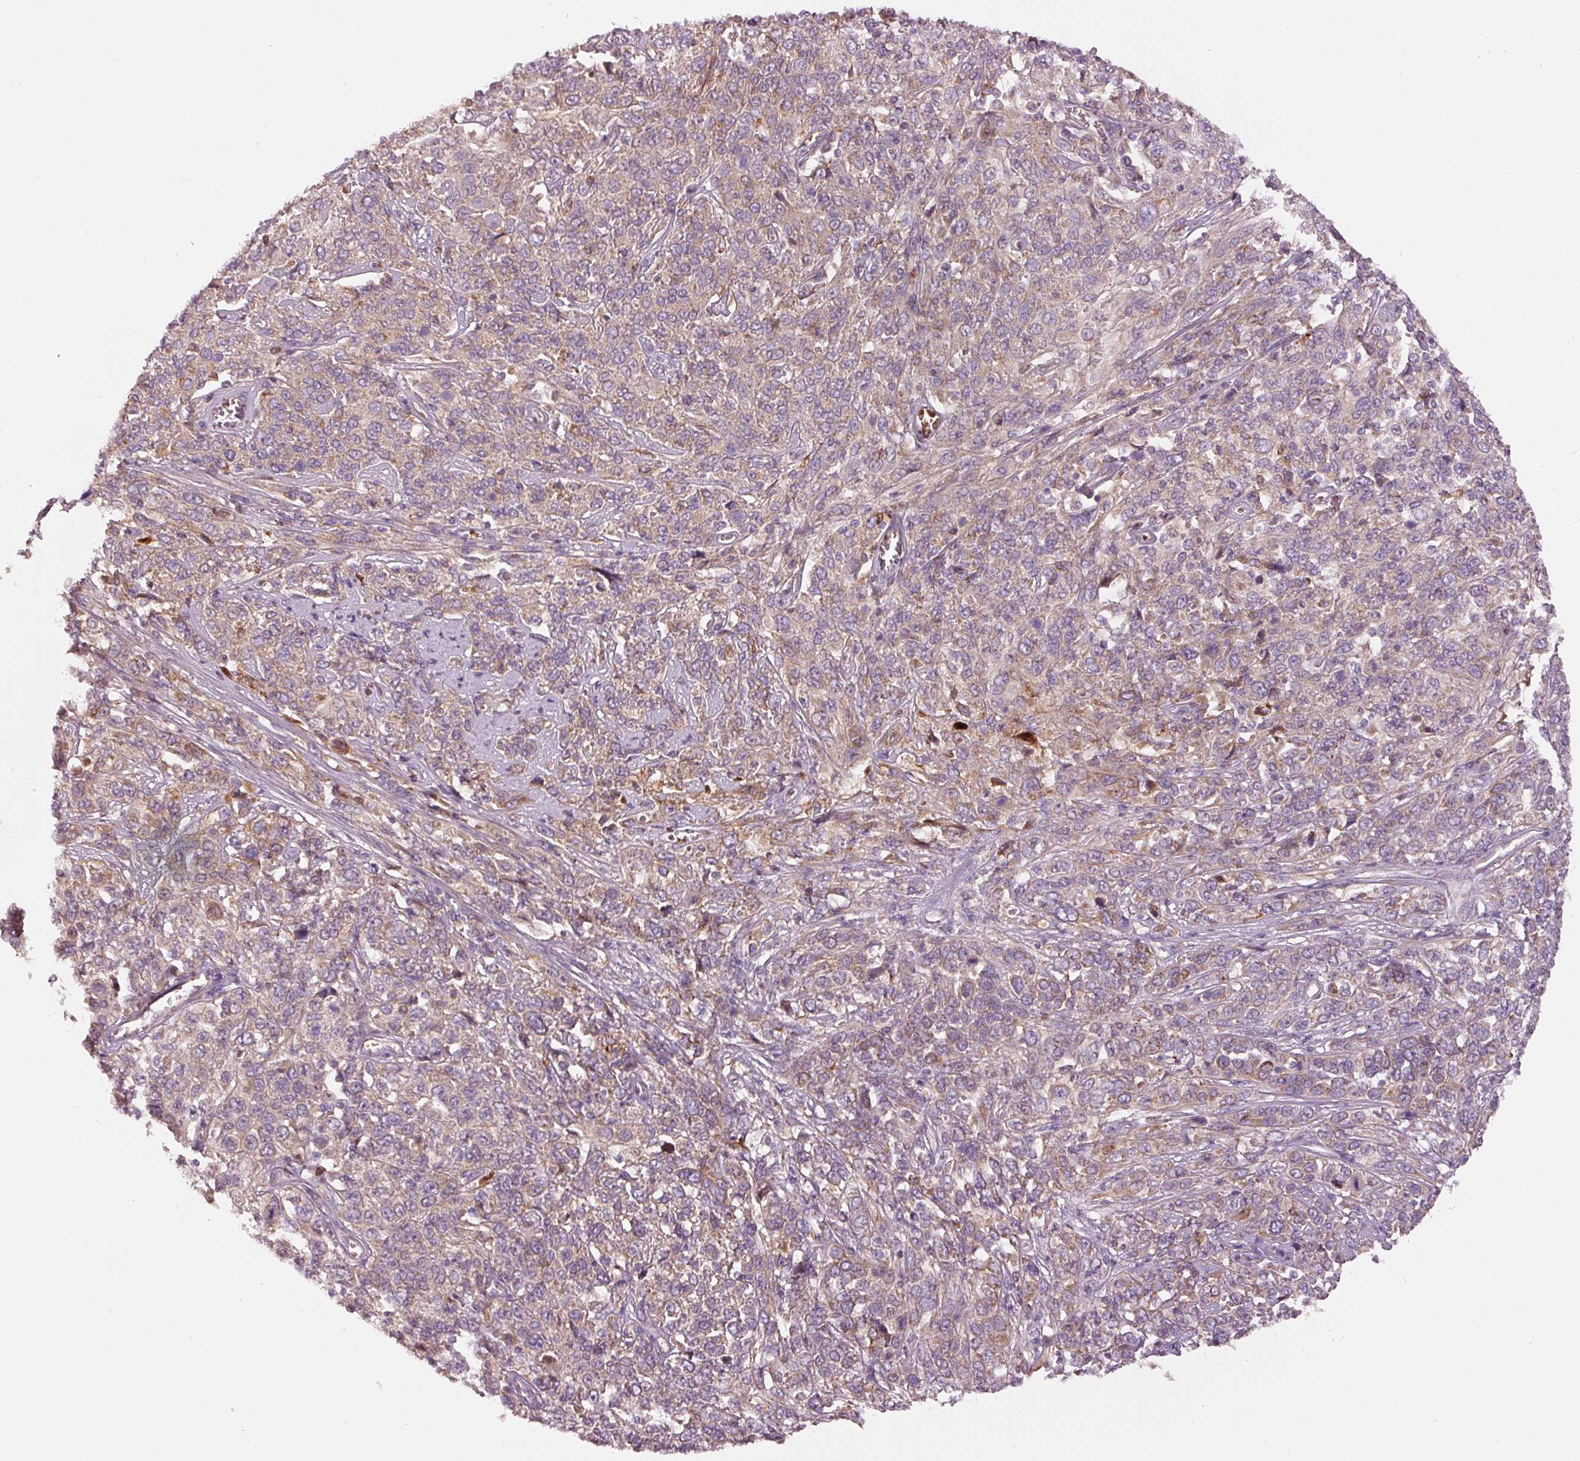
{"staining": {"intensity": "weak", "quantity": "<25%", "location": "cytoplasmic/membranous"}, "tissue": "cervical cancer", "cell_type": "Tumor cells", "image_type": "cancer", "snomed": [{"axis": "morphology", "description": "Squamous cell carcinoma, NOS"}, {"axis": "topography", "description": "Cervix"}], "caption": "Human cervical cancer (squamous cell carcinoma) stained for a protein using immunohistochemistry shows no staining in tumor cells.", "gene": "KLHL21", "patient": {"sex": "female", "age": 46}}